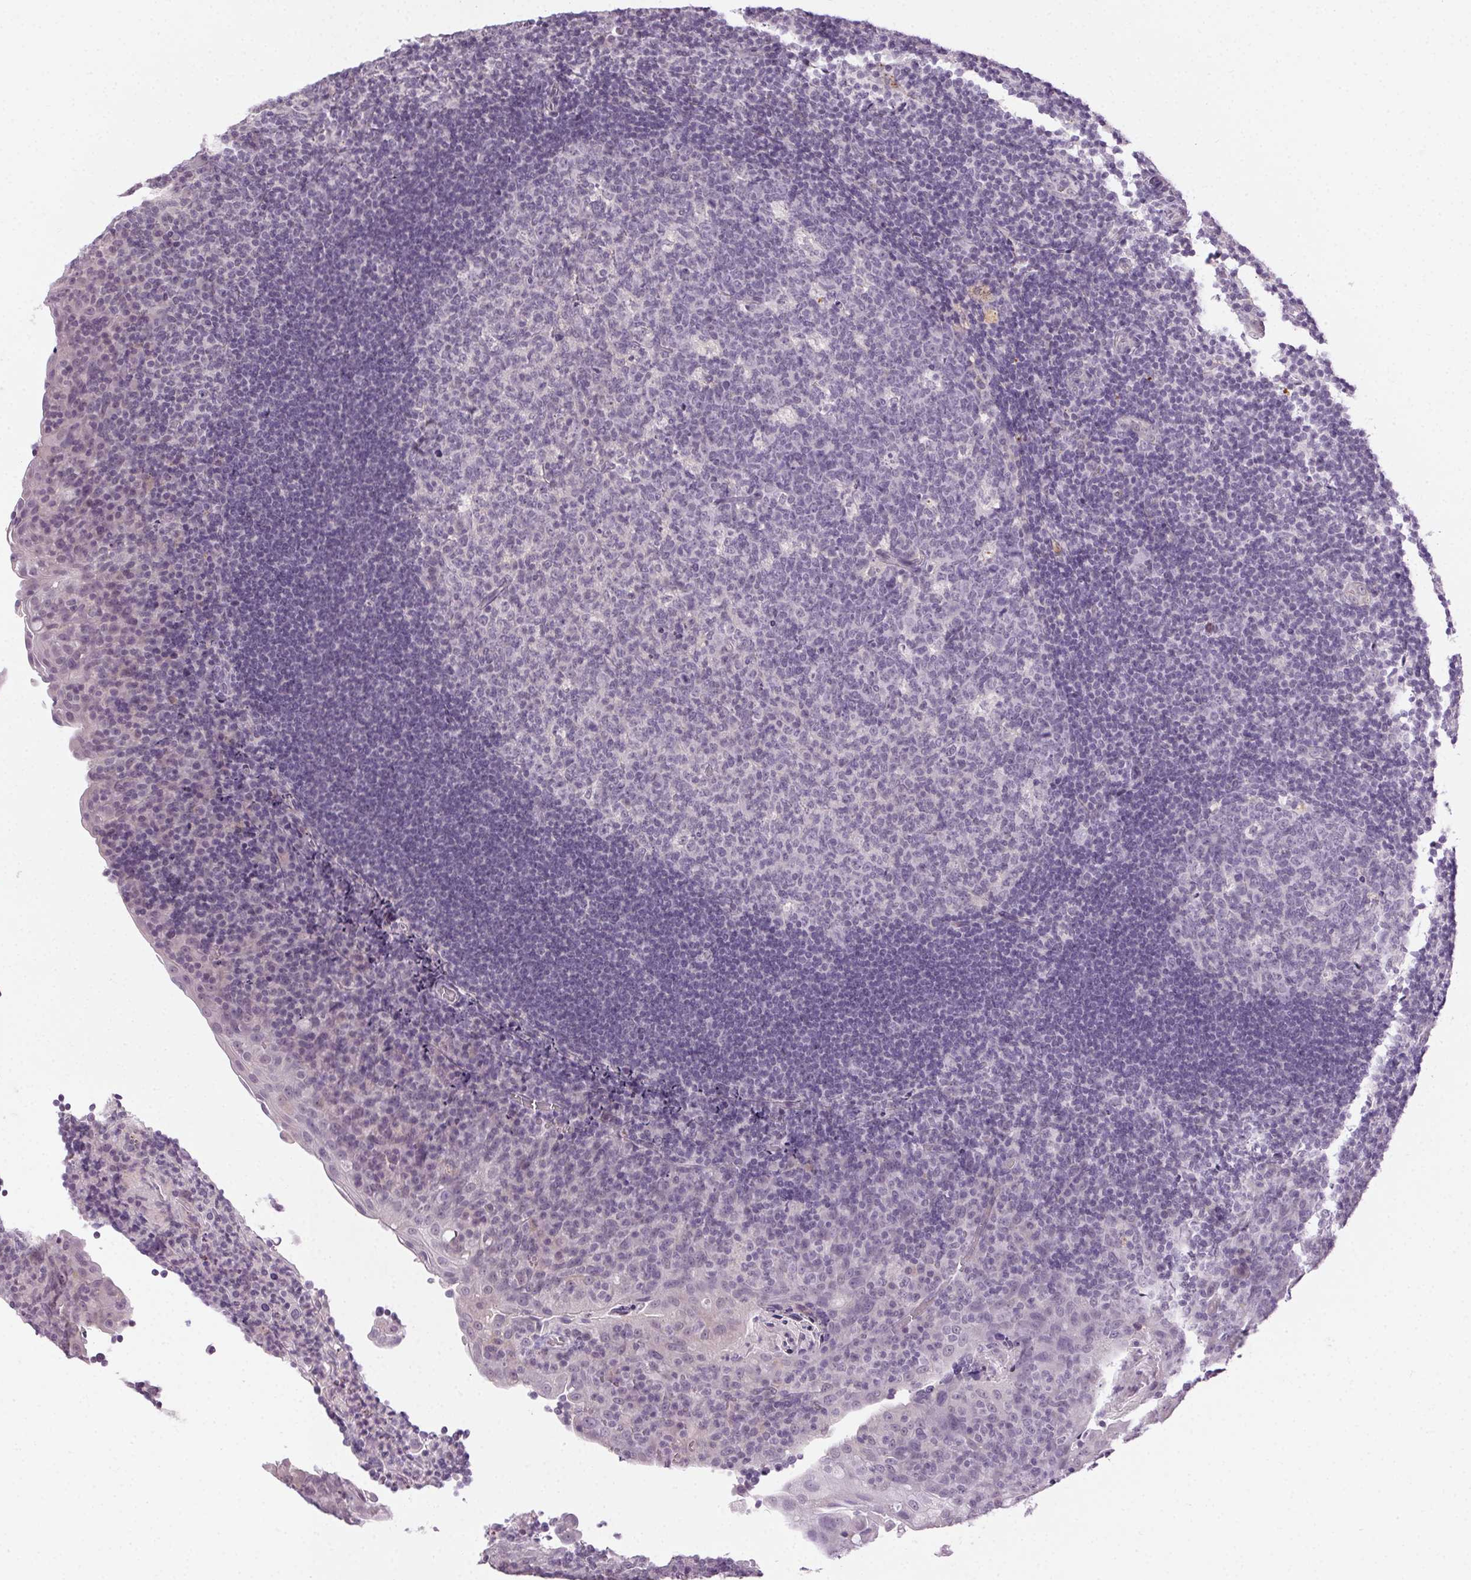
{"staining": {"intensity": "negative", "quantity": "none", "location": "none"}, "tissue": "tonsil", "cell_type": "Germinal center cells", "image_type": "normal", "snomed": [{"axis": "morphology", "description": "Normal tissue, NOS"}, {"axis": "topography", "description": "Tonsil"}], "caption": "This is a image of IHC staining of normal tonsil, which shows no positivity in germinal center cells.", "gene": "FAM168A", "patient": {"sex": "male", "age": 17}}